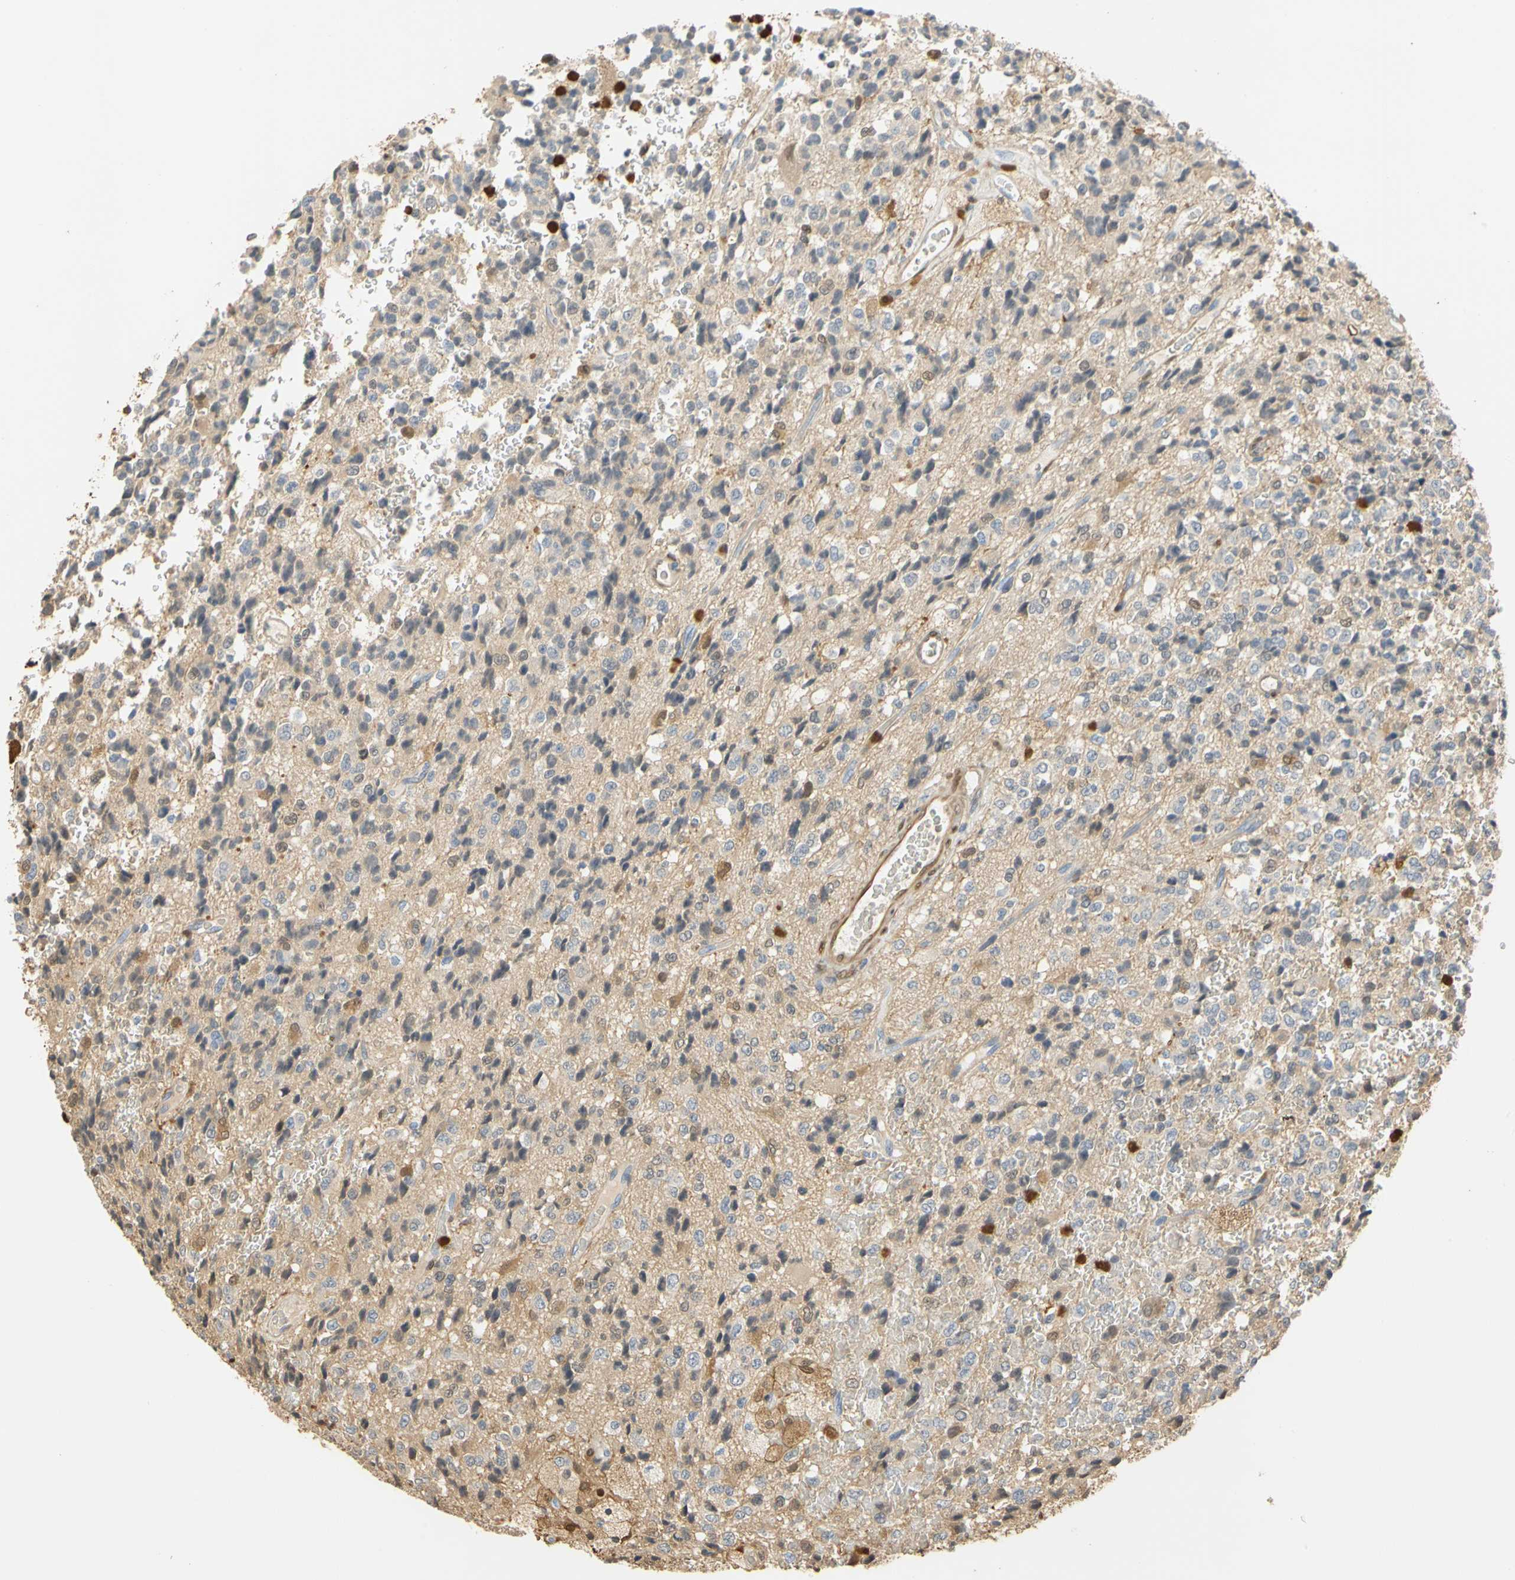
{"staining": {"intensity": "weak", "quantity": "25%-75%", "location": "cytoplasmic/membranous"}, "tissue": "glioma", "cell_type": "Tumor cells", "image_type": "cancer", "snomed": [{"axis": "morphology", "description": "Glioma, malignant, High grade"}, {"axis": "topography", "description": "pancreas cauda"}], "caption": "Immunohistochemical staining of human glioma demonstrates low levels of weak cytoplasmic/membranous protein positivity in approximately 25%-75% of tumor cells.", "gene": "S100A6", "patient": {"sex": "male", "age": 60}}